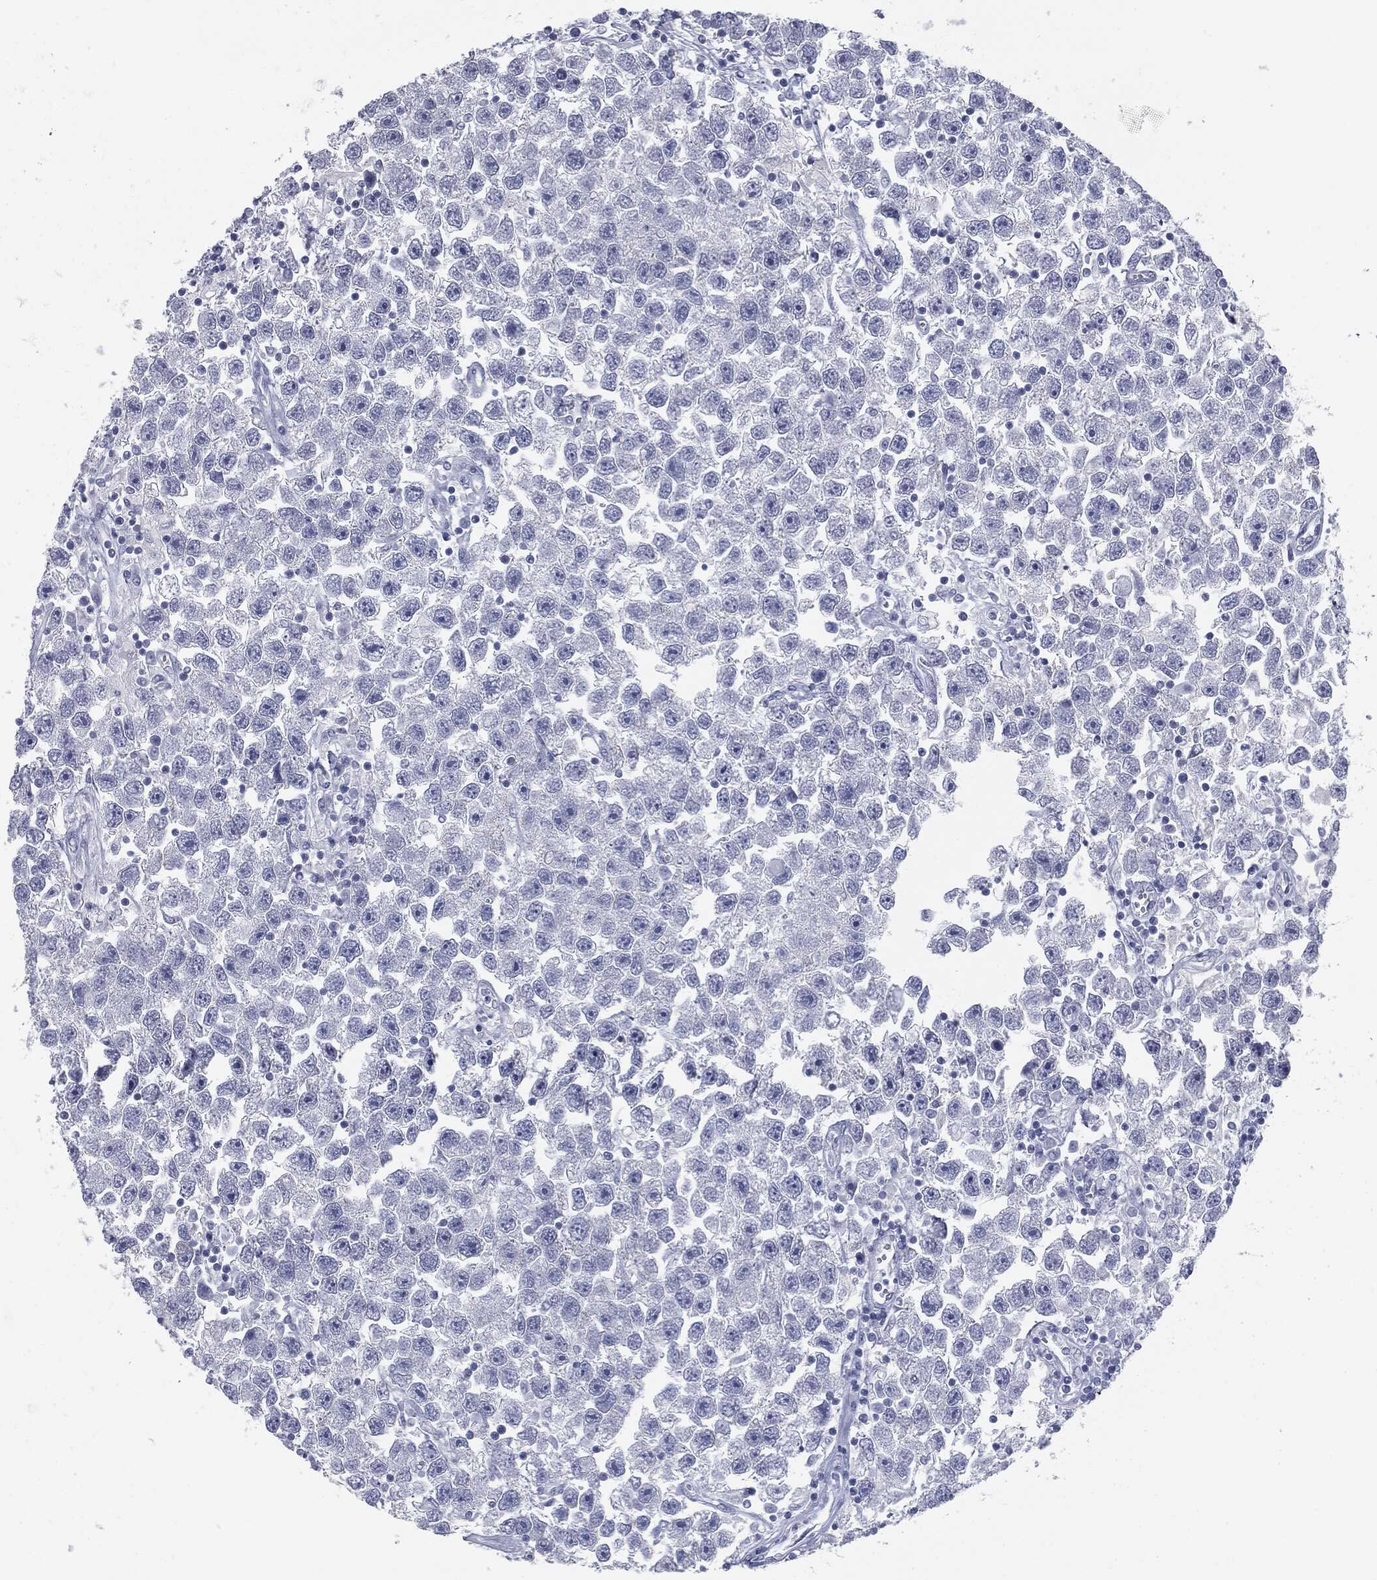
{"staining": {"intensity": "negative", "quantity": "none", "location": "none"}, "tissue": "testis cancer", "cell_type": "Tumor cells", "image_type": "cancer", "snomed": [{"axis": "morphology", "description": "Seminoma, NOS"}, {"axis": "topography", "description": "Testis"}], "caption": "A high-resolution micrograph shows IHC staining of testis seminoma, which exhibits no significant staining in tumor cells. The staining was performed using DAB to visualize the protein expression in brown, while the nuclei were stained in blue with hematoxylin (Magnification: 20x).", "gene": "TPO", "patient": {"sex": "male", "age": 26}}